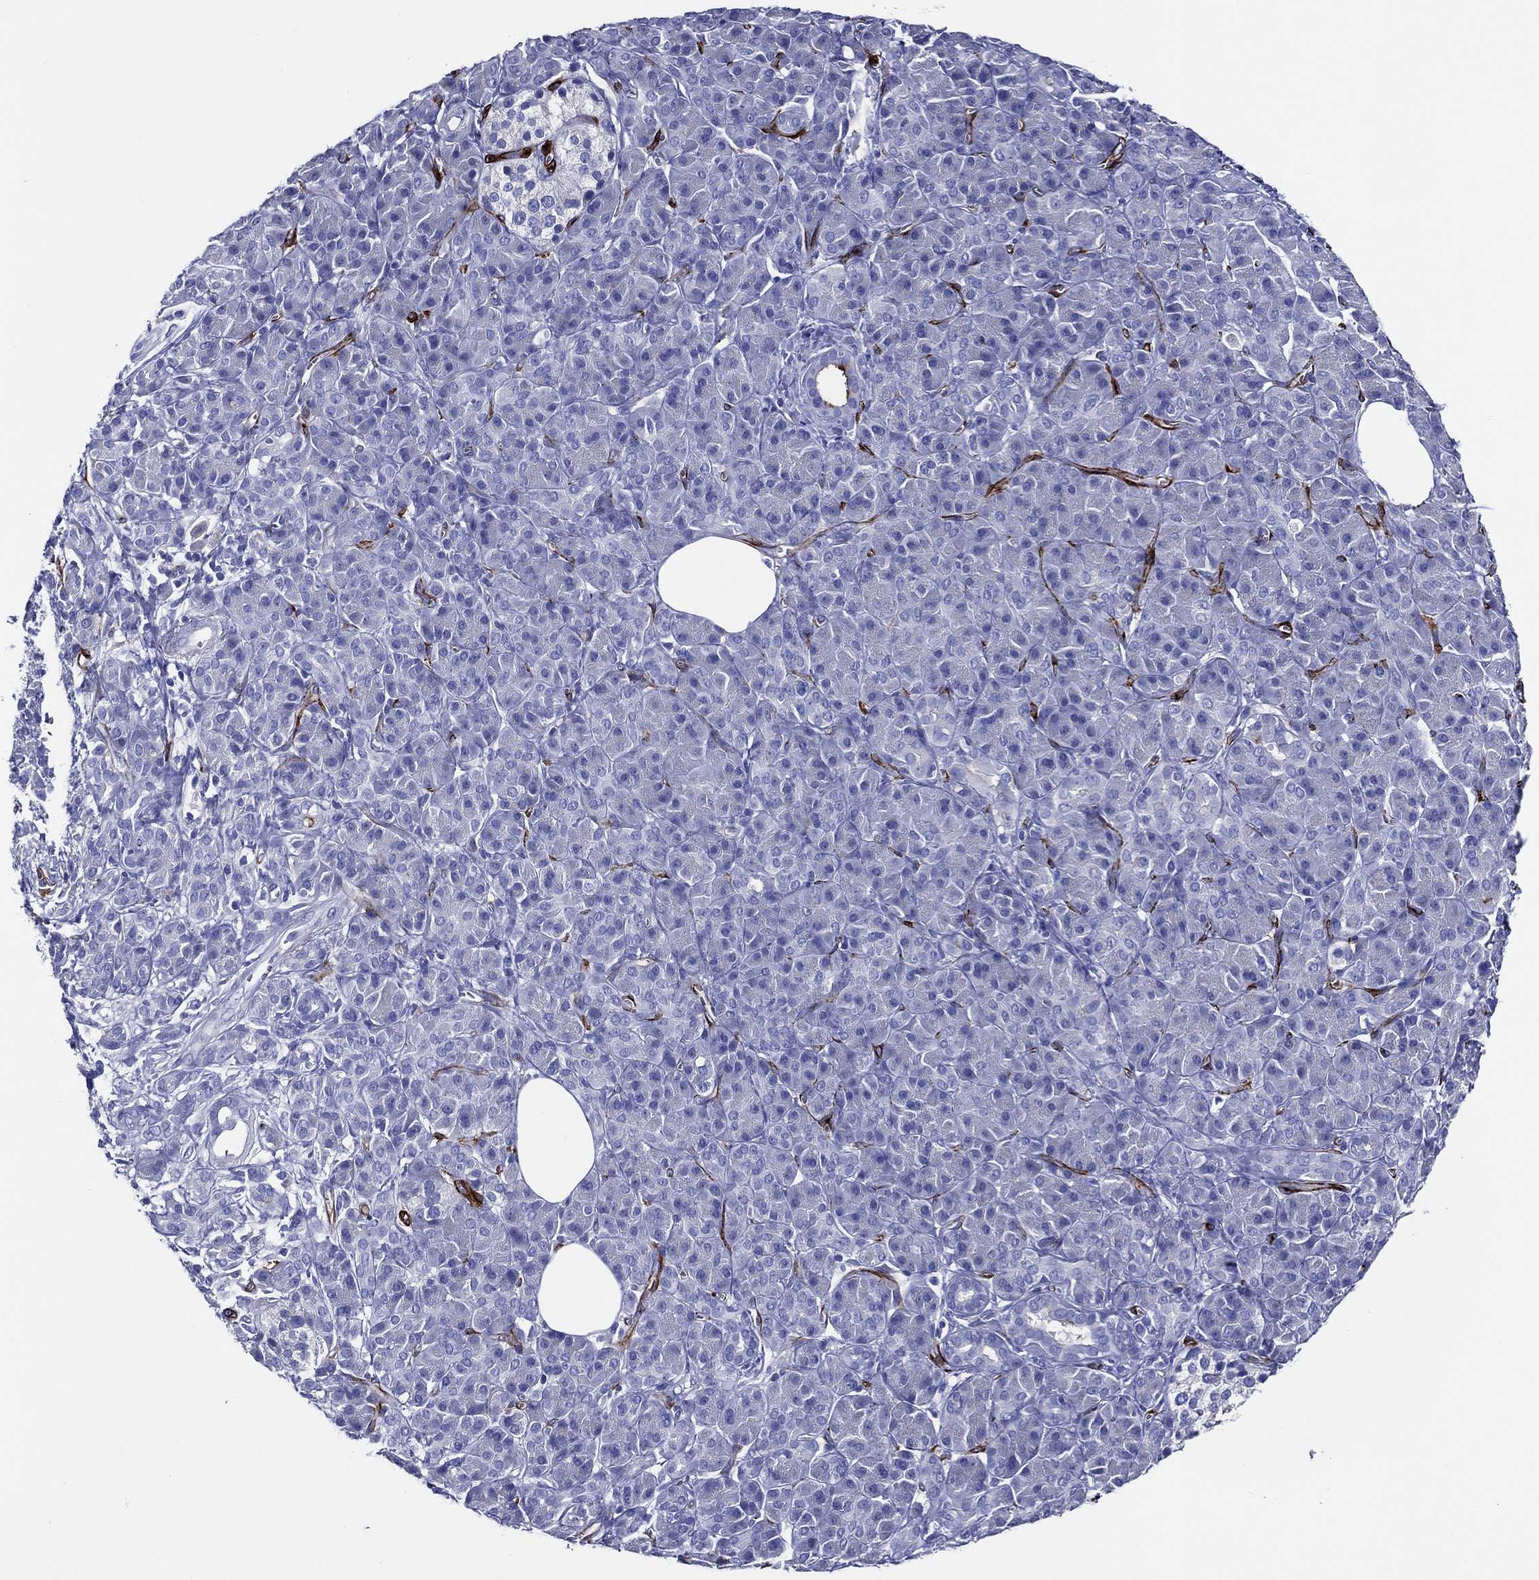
{"staining": {"intensity": "negative", "quantity": "none", "location": "none"}, "tissue": "pancreatic cancer", "cell_type": "Tumor cells", "image_type": "cancer", "snomed": [{"axis": "morphology", "description": "Adenocarcinoma, NOS"}, {"axis": "topography", "description": "Pancreas"}], "caption": "DAB (3,3'-diaminobenzidine) immunohistochemical staining of human pancreatic adenocarcinoma exhibits no significant staining in tumor cells.", "gene": "ACE2", "patient": {"sex": "male", "age": 61}}